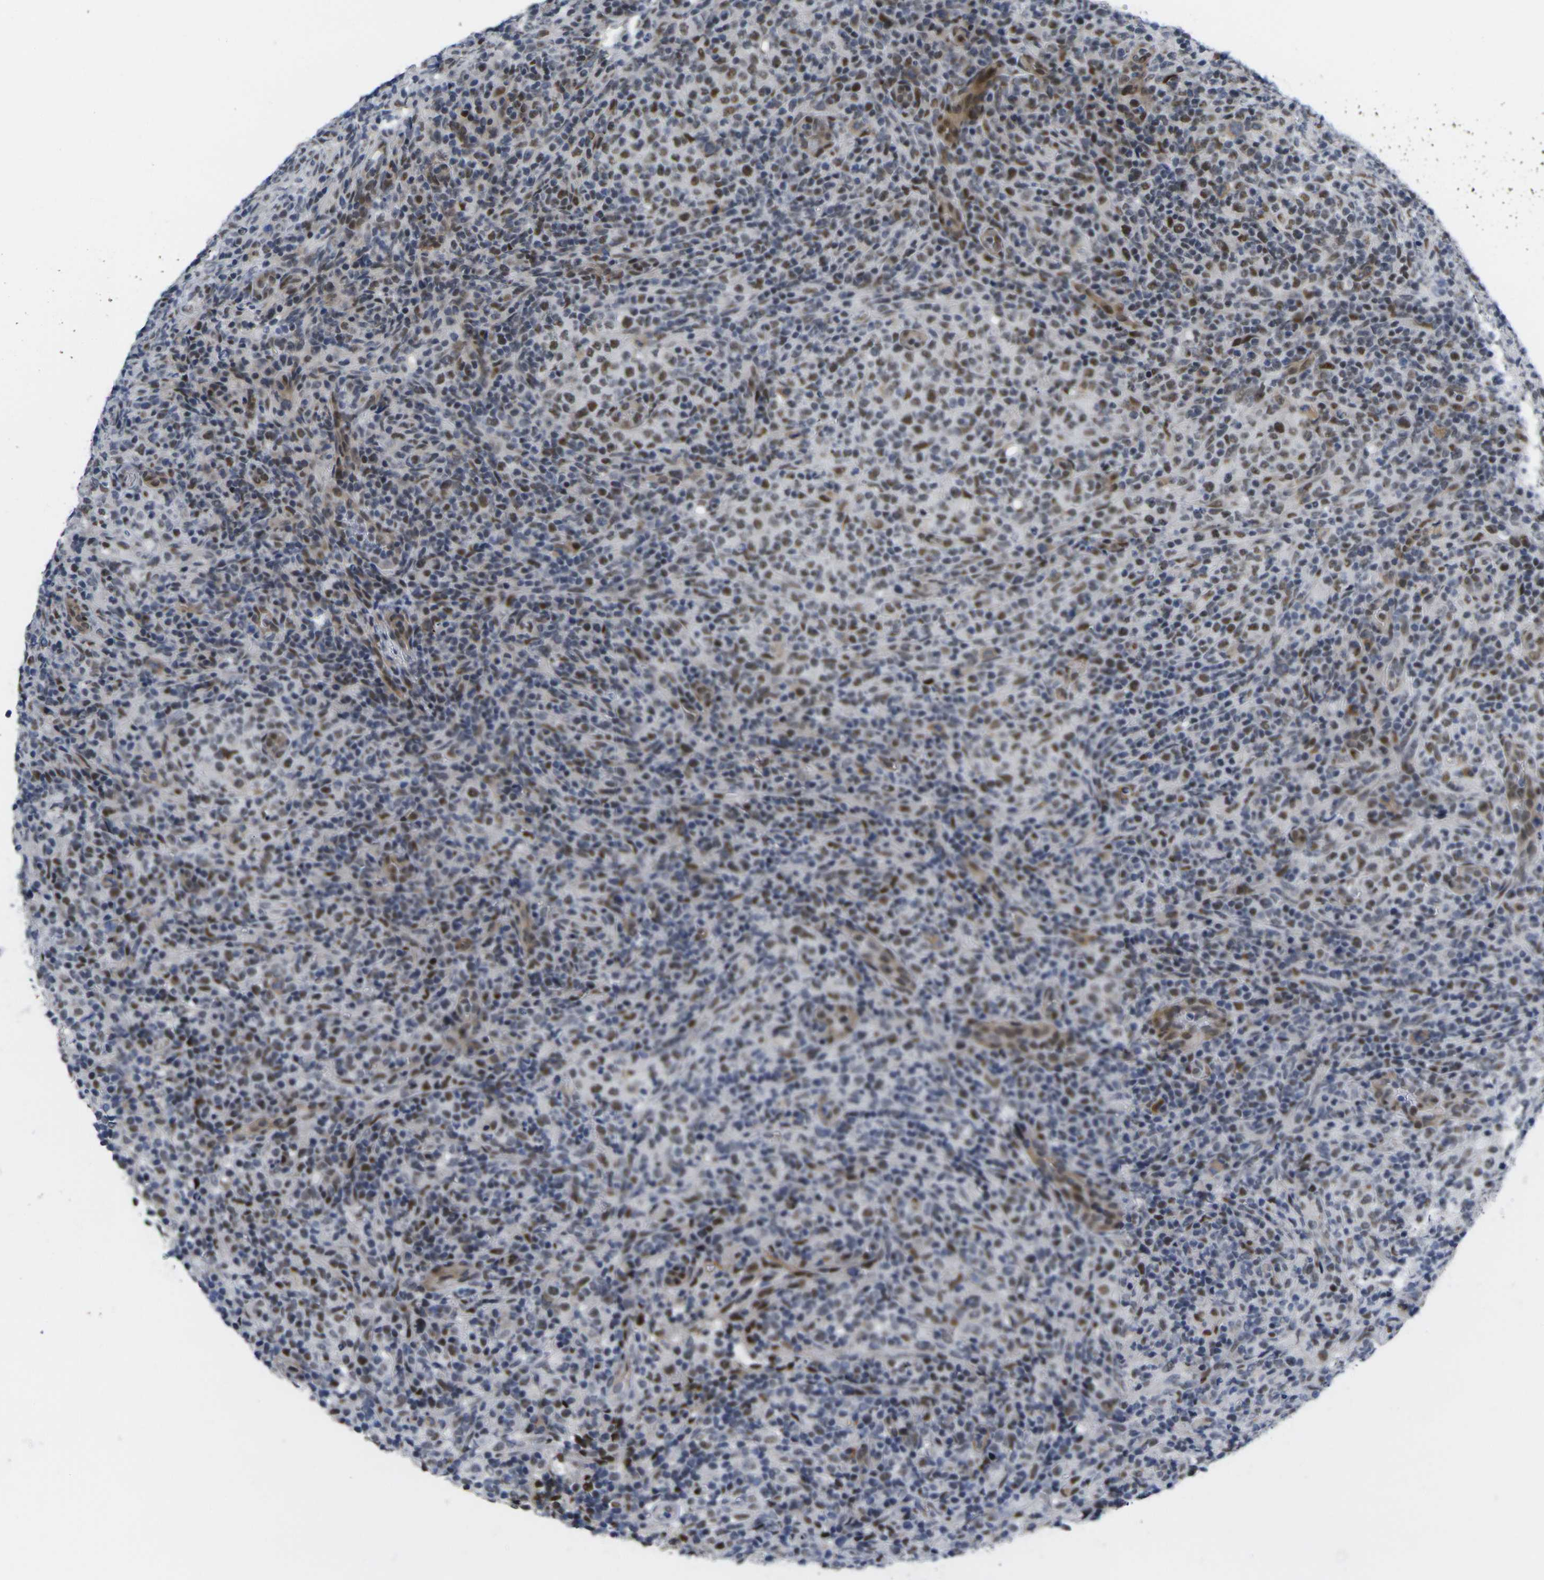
{"staining": {"intensity": "moderate", "quantity": "25%-75%", "location": "nuclear"}, "tissue": "lymphoma", "cell_type": "Tumor cells", "image_type": "cancer", "snomed": [{"axis": "morphology", "description": "Malignant lymphoma, non-Hodgkin's type, High grade"}, {"axis": "topography", "description": "Lymph node"}], "caption": "This is an image of immunohistochemistry (IHC) staining of malignant lymphoma, non-Hodgkin's type (high-grade), which shows moderate staining in the nuclear of tumor cells.", "gene": "RBM7", "patient": {"sex": "female", "age": 76}}